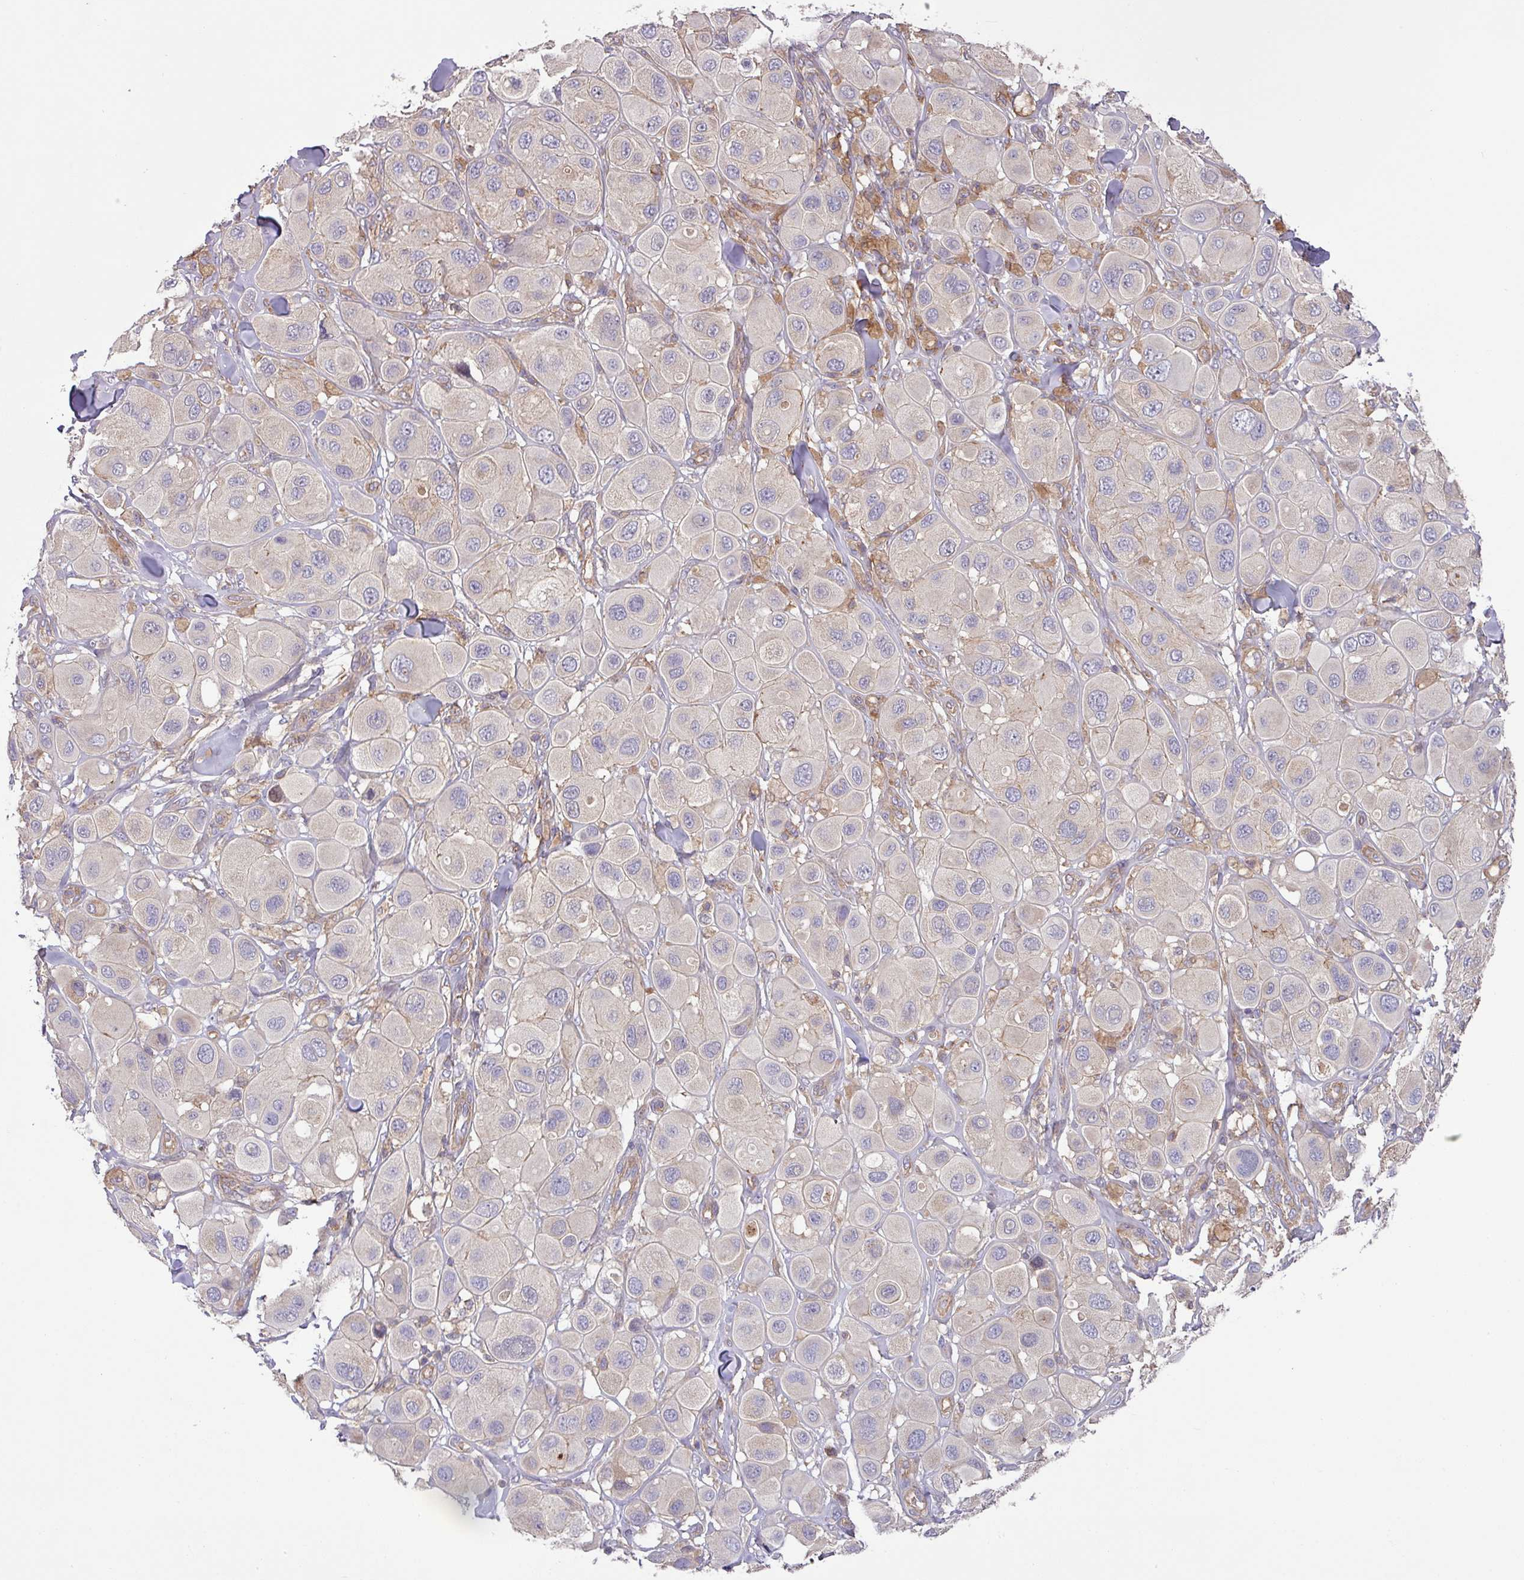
{"staining": {"intensity": "negative", "quantity": "none", "location": "none"}, "tissue": "melanoma", "cell_type": "Tumor cells", "image_type": "cancer", "snomed": [{"axis": "morphology", "description": "Malignant melanoma, Metastatic site"}, {"axis": "topography", "description": "Skin"}], "caption": "DAB (3,3'-diaminobenzidine) immunohistochemical staining of melanoma exhibits no significant expression in tumor cells.", "gene": "RIC1", "patient": {"sex": "male", "age": 41}}